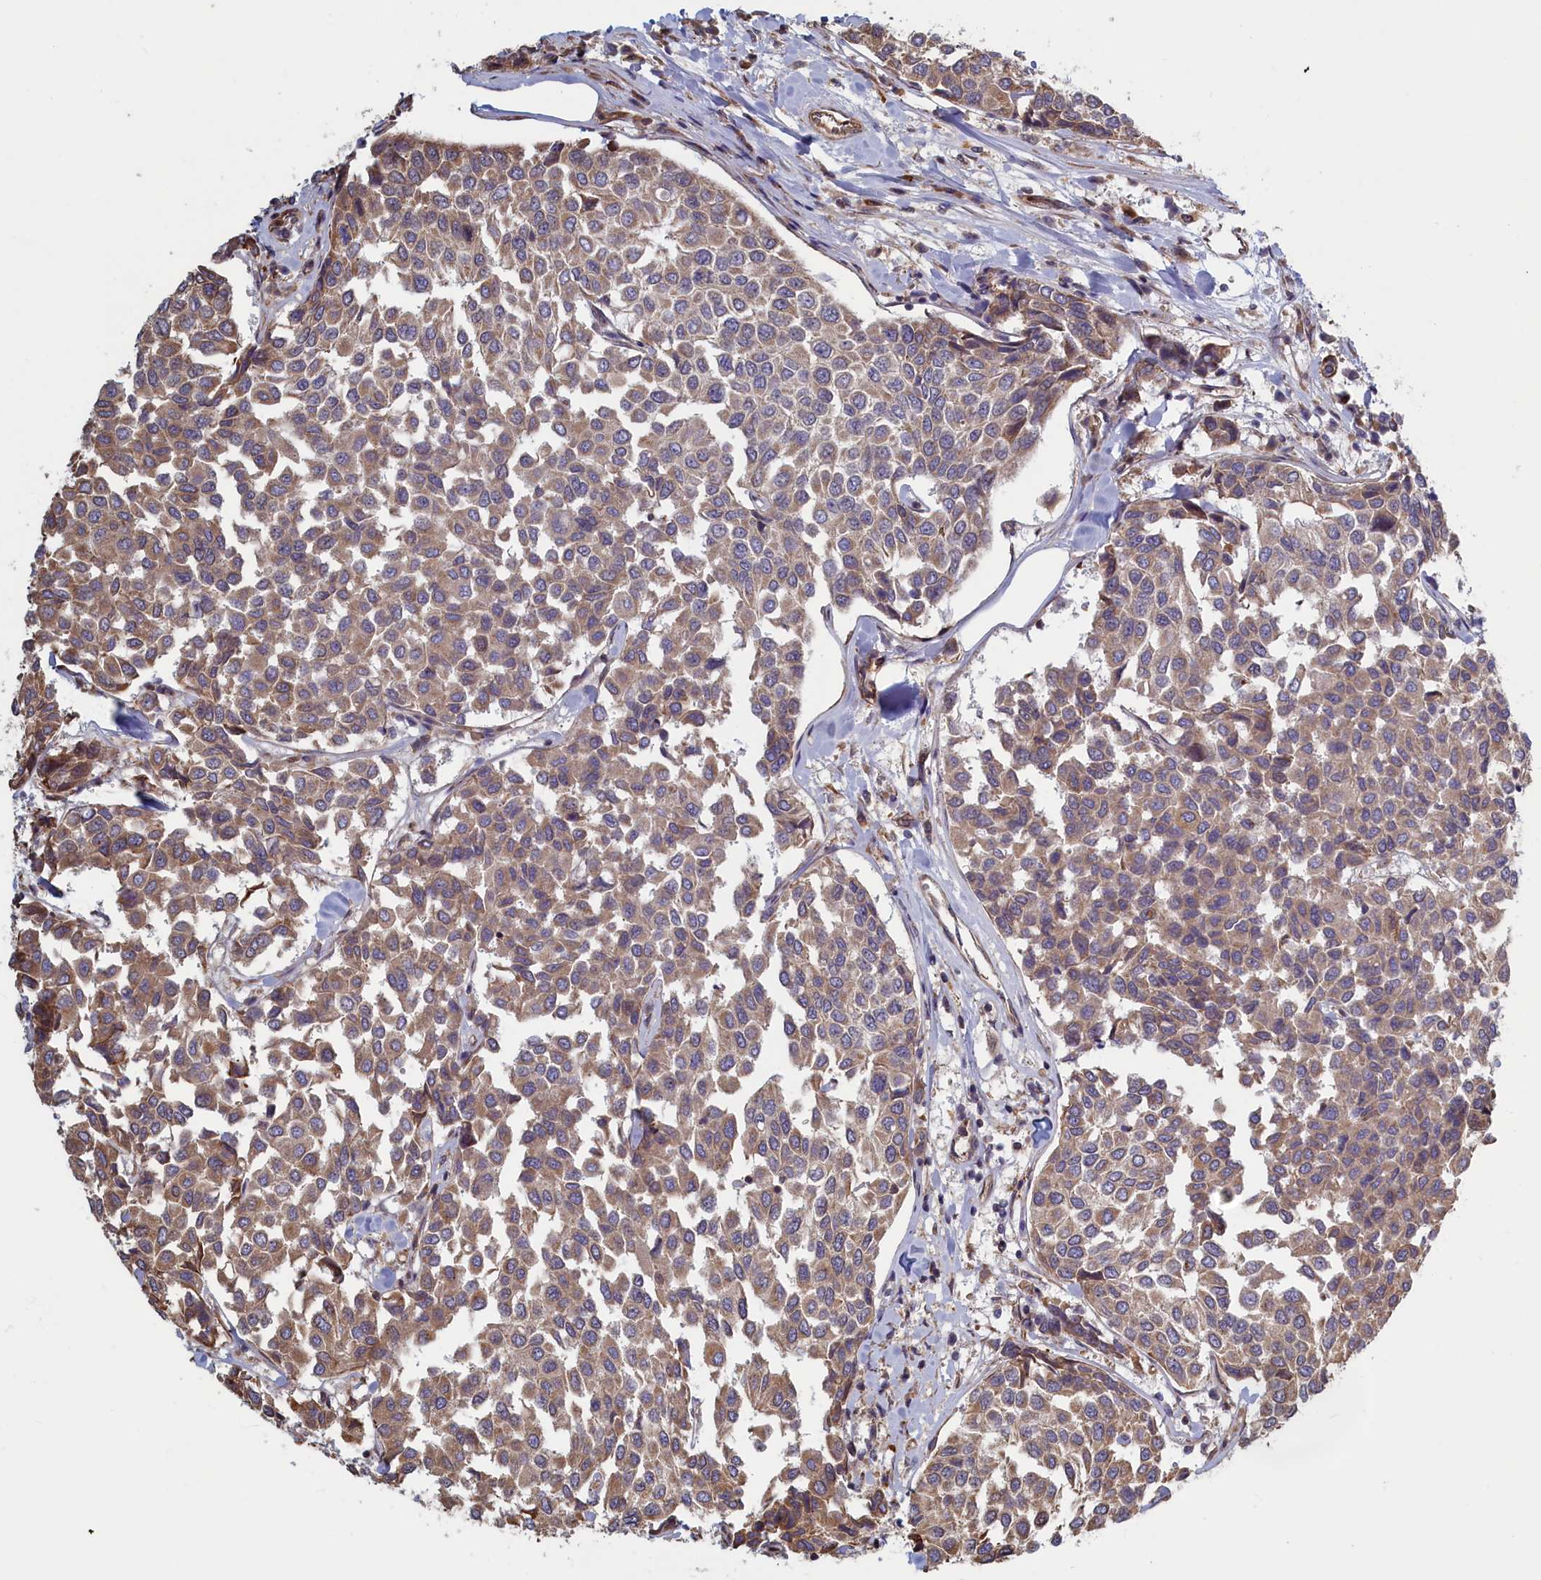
{"staining": {"intensity": "moderate", "quantity": ">75%", "location": "cytoplasmic/membranous"}, "tissue": "breast cancer", "cell_type": "Tumor cells", "image_type": "cancer", "snomed": [{"axis": "morphology", "description": "Duct carcinoma"}, {"axis": "topography", "description": "Breast"}], "caption": "Immunohistochemistry (DAB (3,3'-diaminobenzidine)) staining of breast cancer exhibits moderate cytoplasmic/membranous protein positivity in approximately >75% of tumor cells. The staining is performed using DAB (3,3'-diaminobenzidine) brown chromogen to label protein expression. The nuclei are counter-stained blue using hematoxylin.", "gene": "RILPL1", "patient": {"sex": "female", "age": 55}}